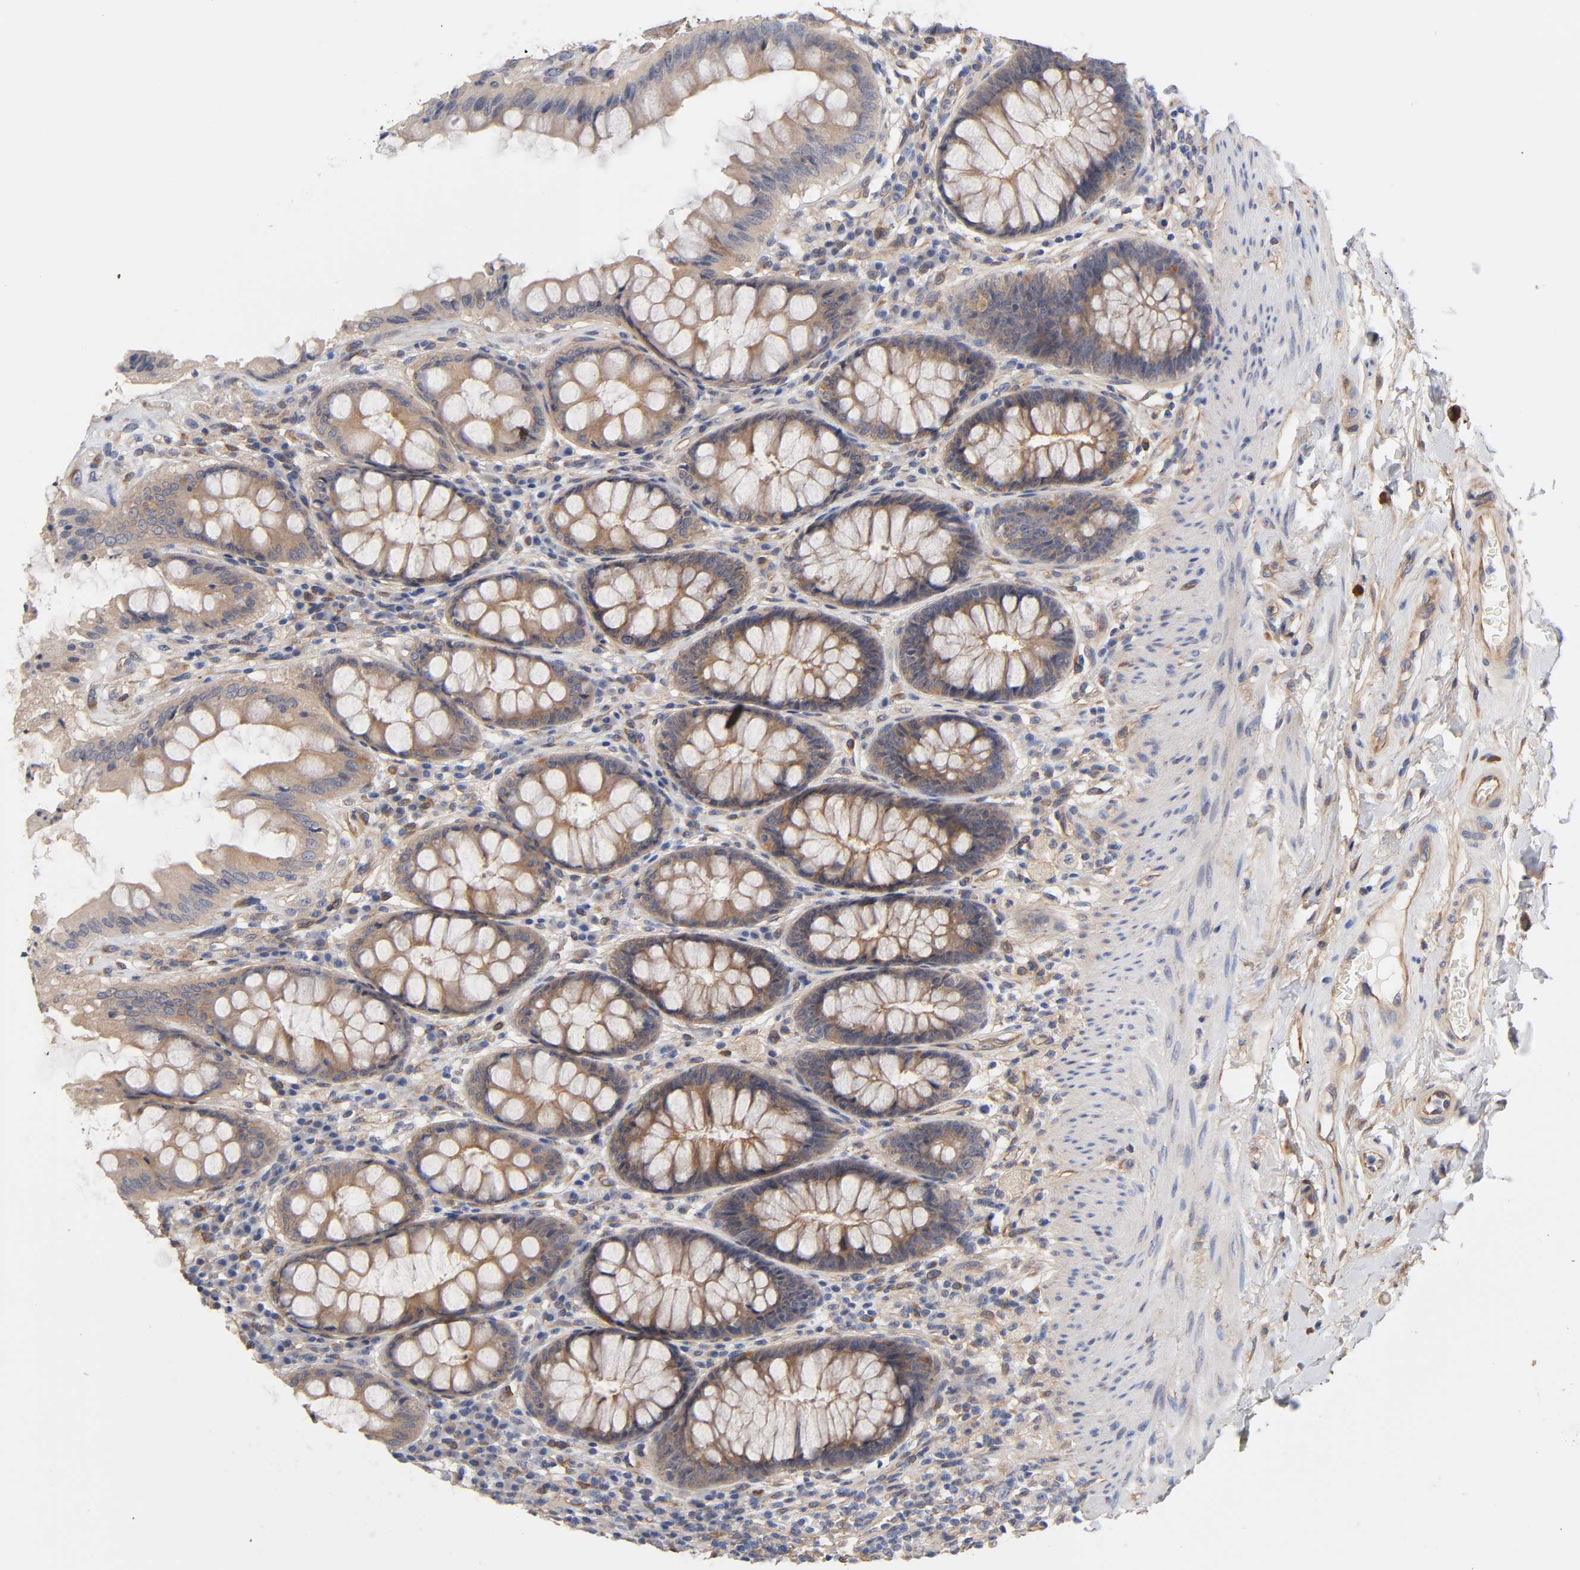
{"staining": {"intensity": "weak", "quantity": ">75%", "location": "cytoplasmic/membranous"}, "tissue": "rectum", "cell_type": "Glandular cells", "image_type": "normal", "snomed": [{"axis": "morphology", "description": "Normal tissue, NOS"}, {"axis": "topography", "description": "Rectum"}], "caption": "A high-resolution photomicrograph shows immunohistochemistry (IHC) staining of normal rectum, which shows weak cytoplasmic/membranous staining in approximately >75% of glandular cells. (brown staining indicates protein expression, while blue staining denotes nuclei).", "gene": "RAB13", "patient": {"sex": "female", "age": 46}}